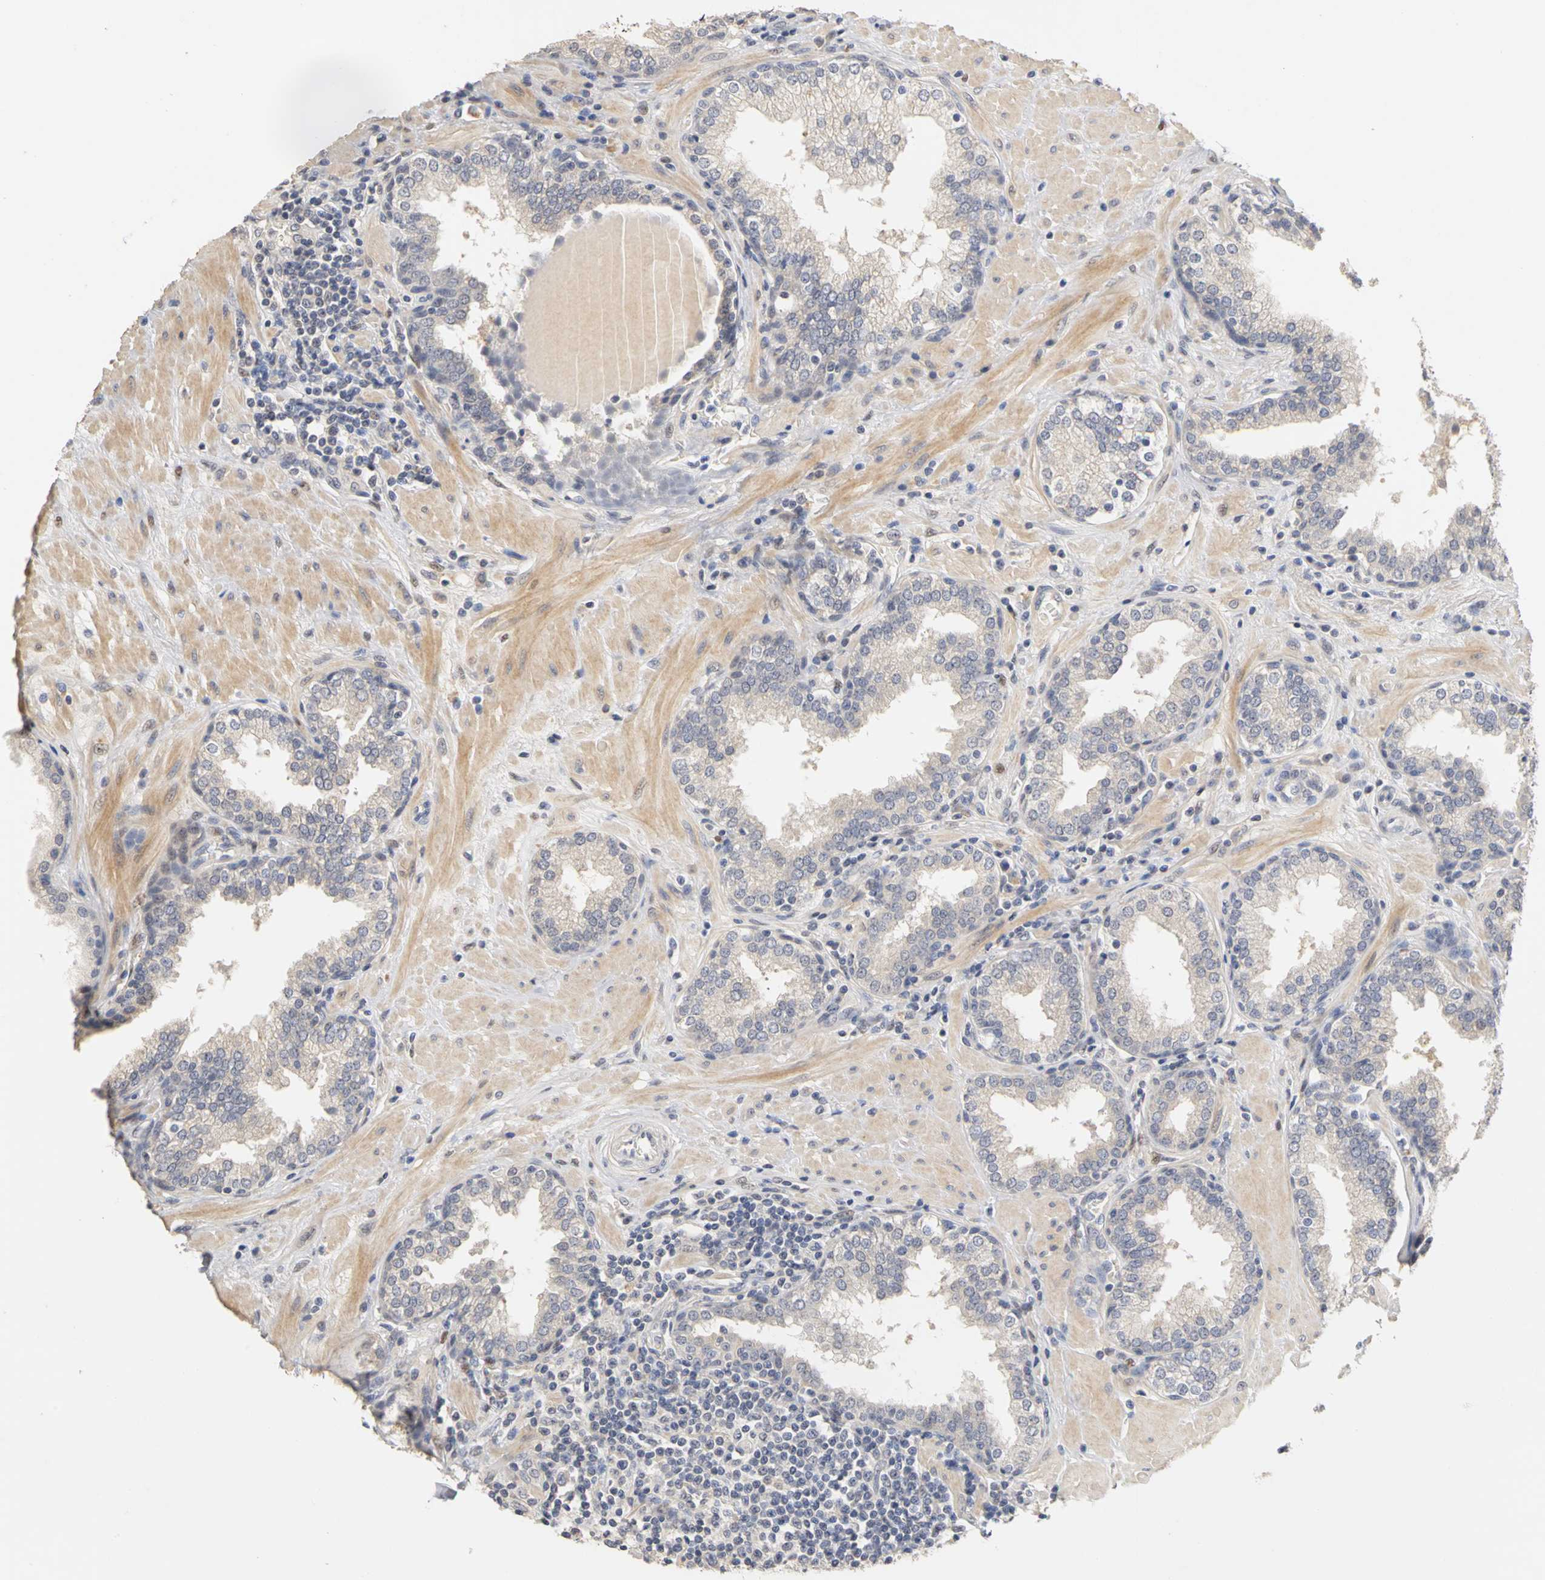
{"staining": {"intensity": "weak", "quantity": ">75%", "location": "cytoplasmic/membranous"}, "tissue": "prostate", "cell_type": "Glandular cells", "image_type": "normal", "snomed": [{"axis": "morphology", "description": "Normal tissue, NOS"}, {"axis": "topography", "description": "Prostate"}], "caption": "Protein expression analysis of normal prostate demonstrates weak cytoplasmic/membranous staining in about >75% of glandular cells.", "gene": "PGR", "patient": {"sex": "male", "age": 51}}